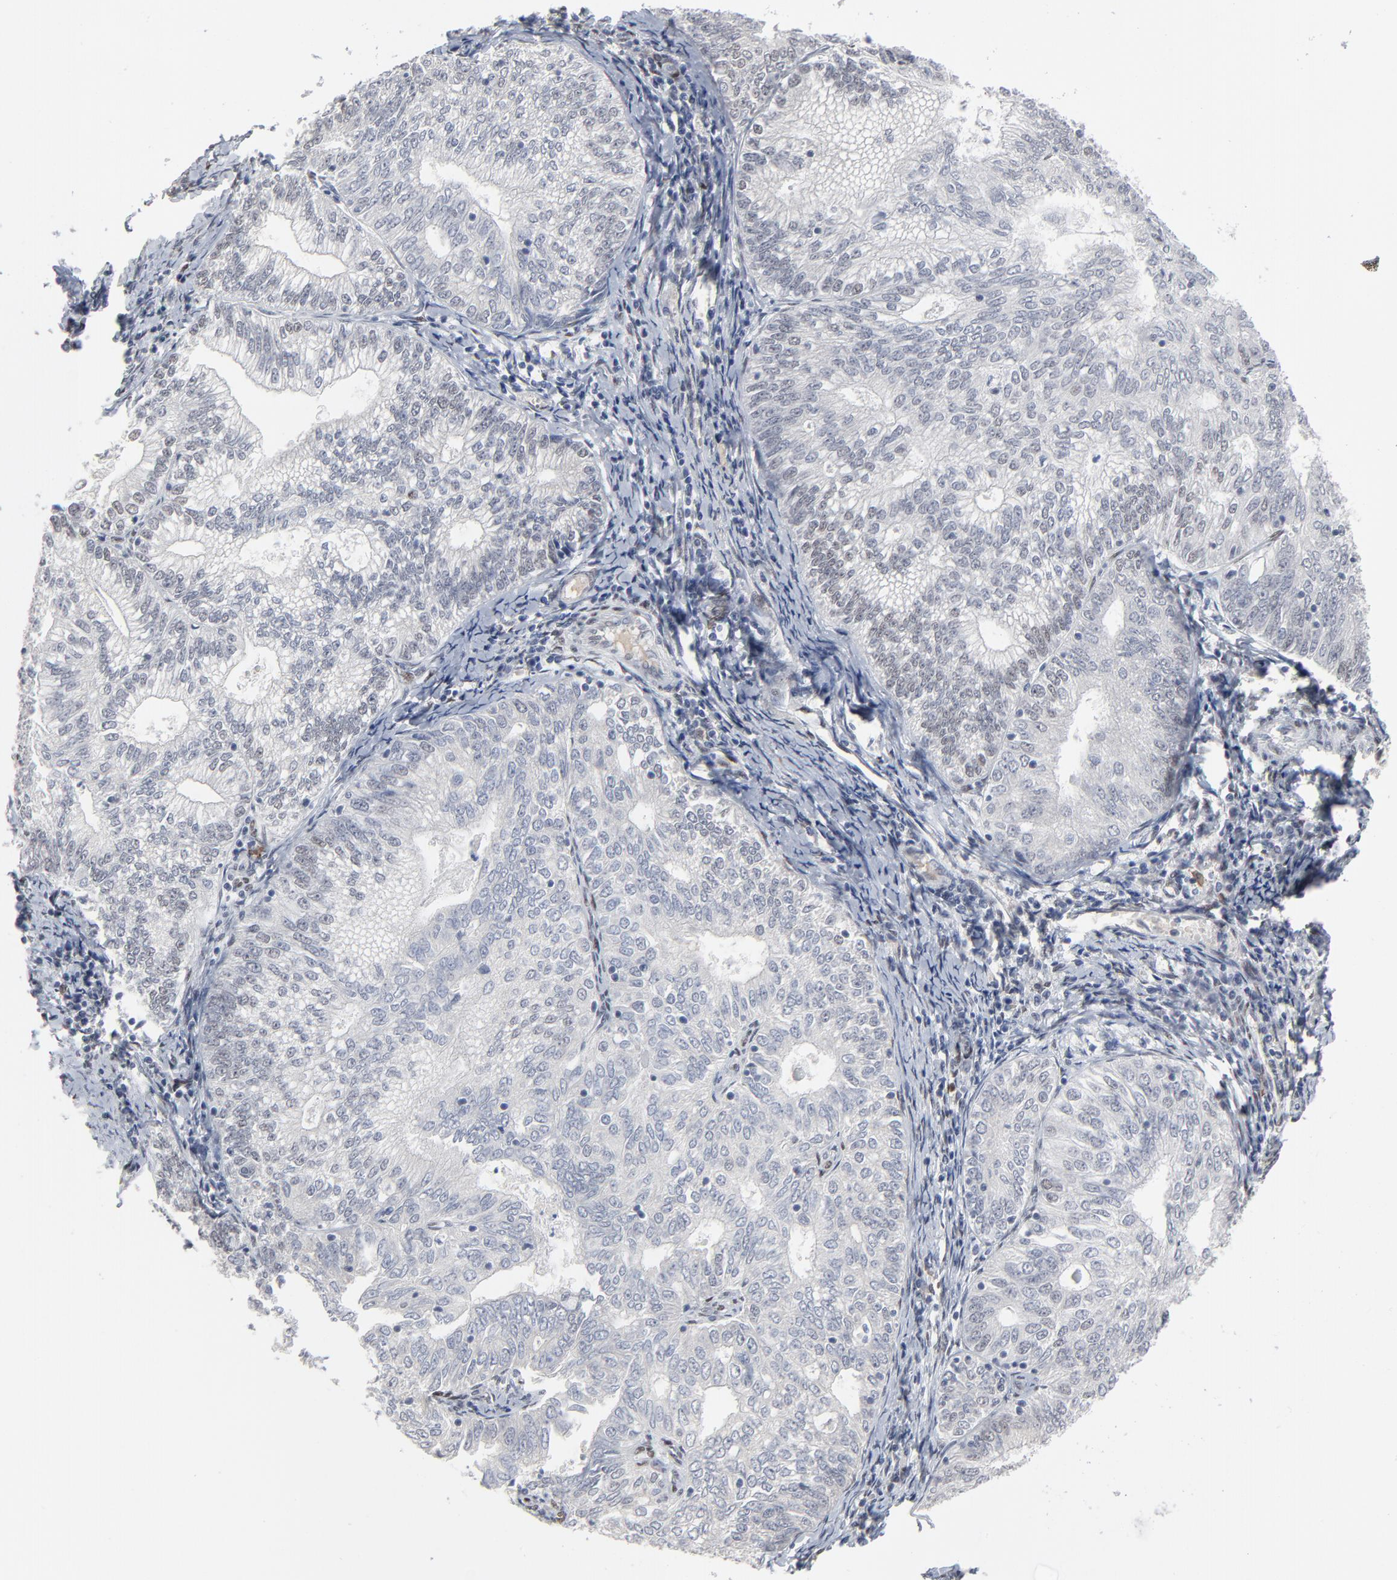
{"staining": {"intensity": "negative", "quantity": "none", "location": "none"}, "tissue": "endometrial cancer", "cell_type": "Tumor cells", "image_type": "cancer", "snomed": [{"axis": "morphology", "description": "Adenocarcinoma, NOS"}, {"axis": "topography", "description": "Endometrium"}], "caption": "Immunohistochemical staining of human adenocarcinoma (endometrial) demonstrates no significant staining in tumor cells. Brightfield microscopy of immunohistochemistry (IHC) stained with DAB (3,3'-diaminobenzidine) (brown) and hematoxylin (blue), captured at high magnification.", "gene": "ATF7", "patient": {"sex": "female", "age": 69}}